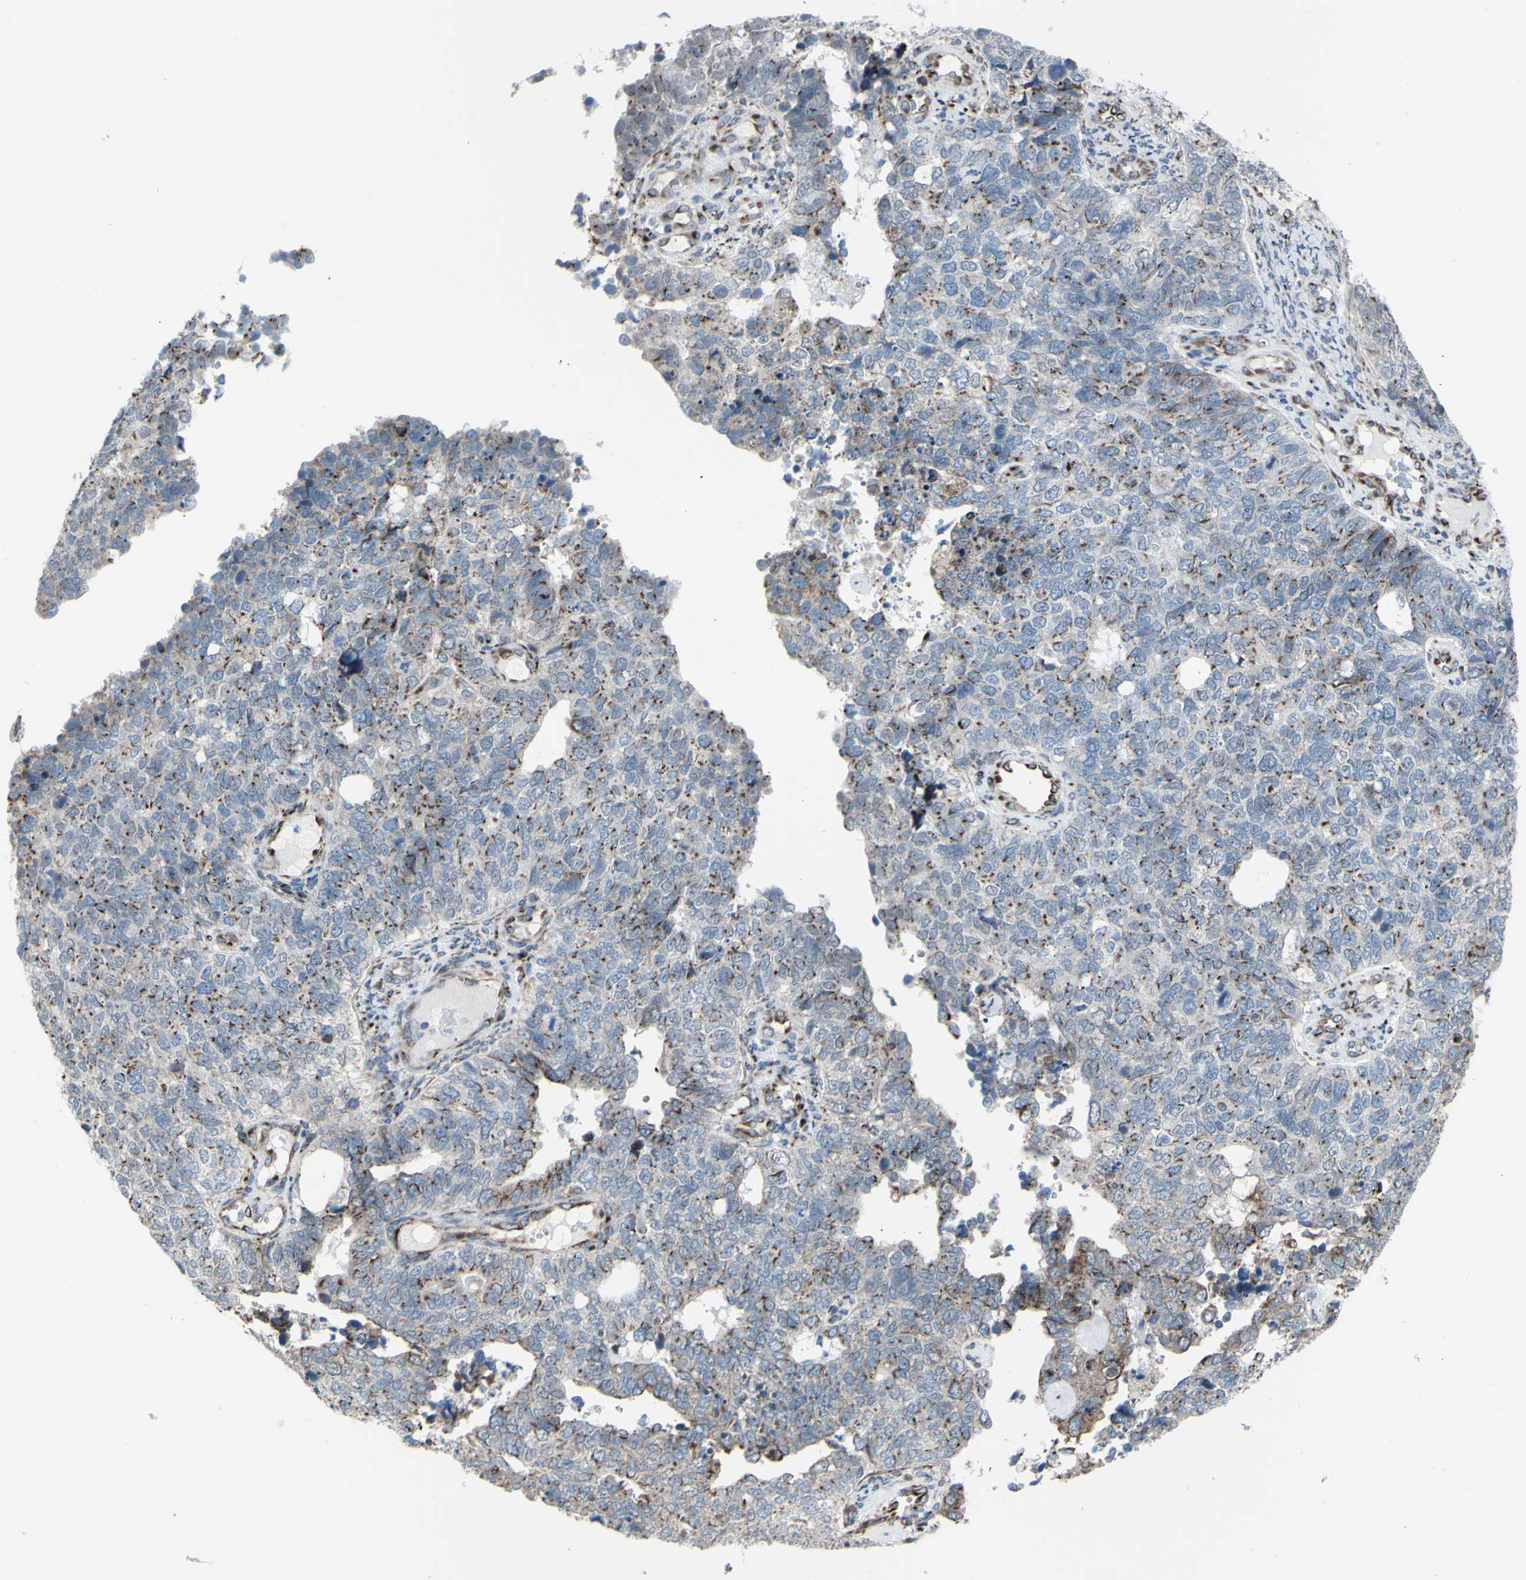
{"staining": {"intensity": "strong", "quantity": "25%-75%", "location": "cytoplasmic/membranous"}, "tissue": "cervical cancer", "cell_type": "Tumor cells", "image_type": "cancer", "snomed": [{"axis": "morphology", "description": "Squamous cell carcinoma, NOS"}, {"axis": "topography", "description": "Cervix"}], "caption": "Immunohistochemistry (IHC) photomicrograph of cervical squamous cell carcinoma stained for a protein (brown), which exhibits high levels of strong cytoplasmic/membranous staining in approximately 25%-75% of tumor cells.", "gene": "GLG1", "patient": {"sex": "female", "age": 63}}